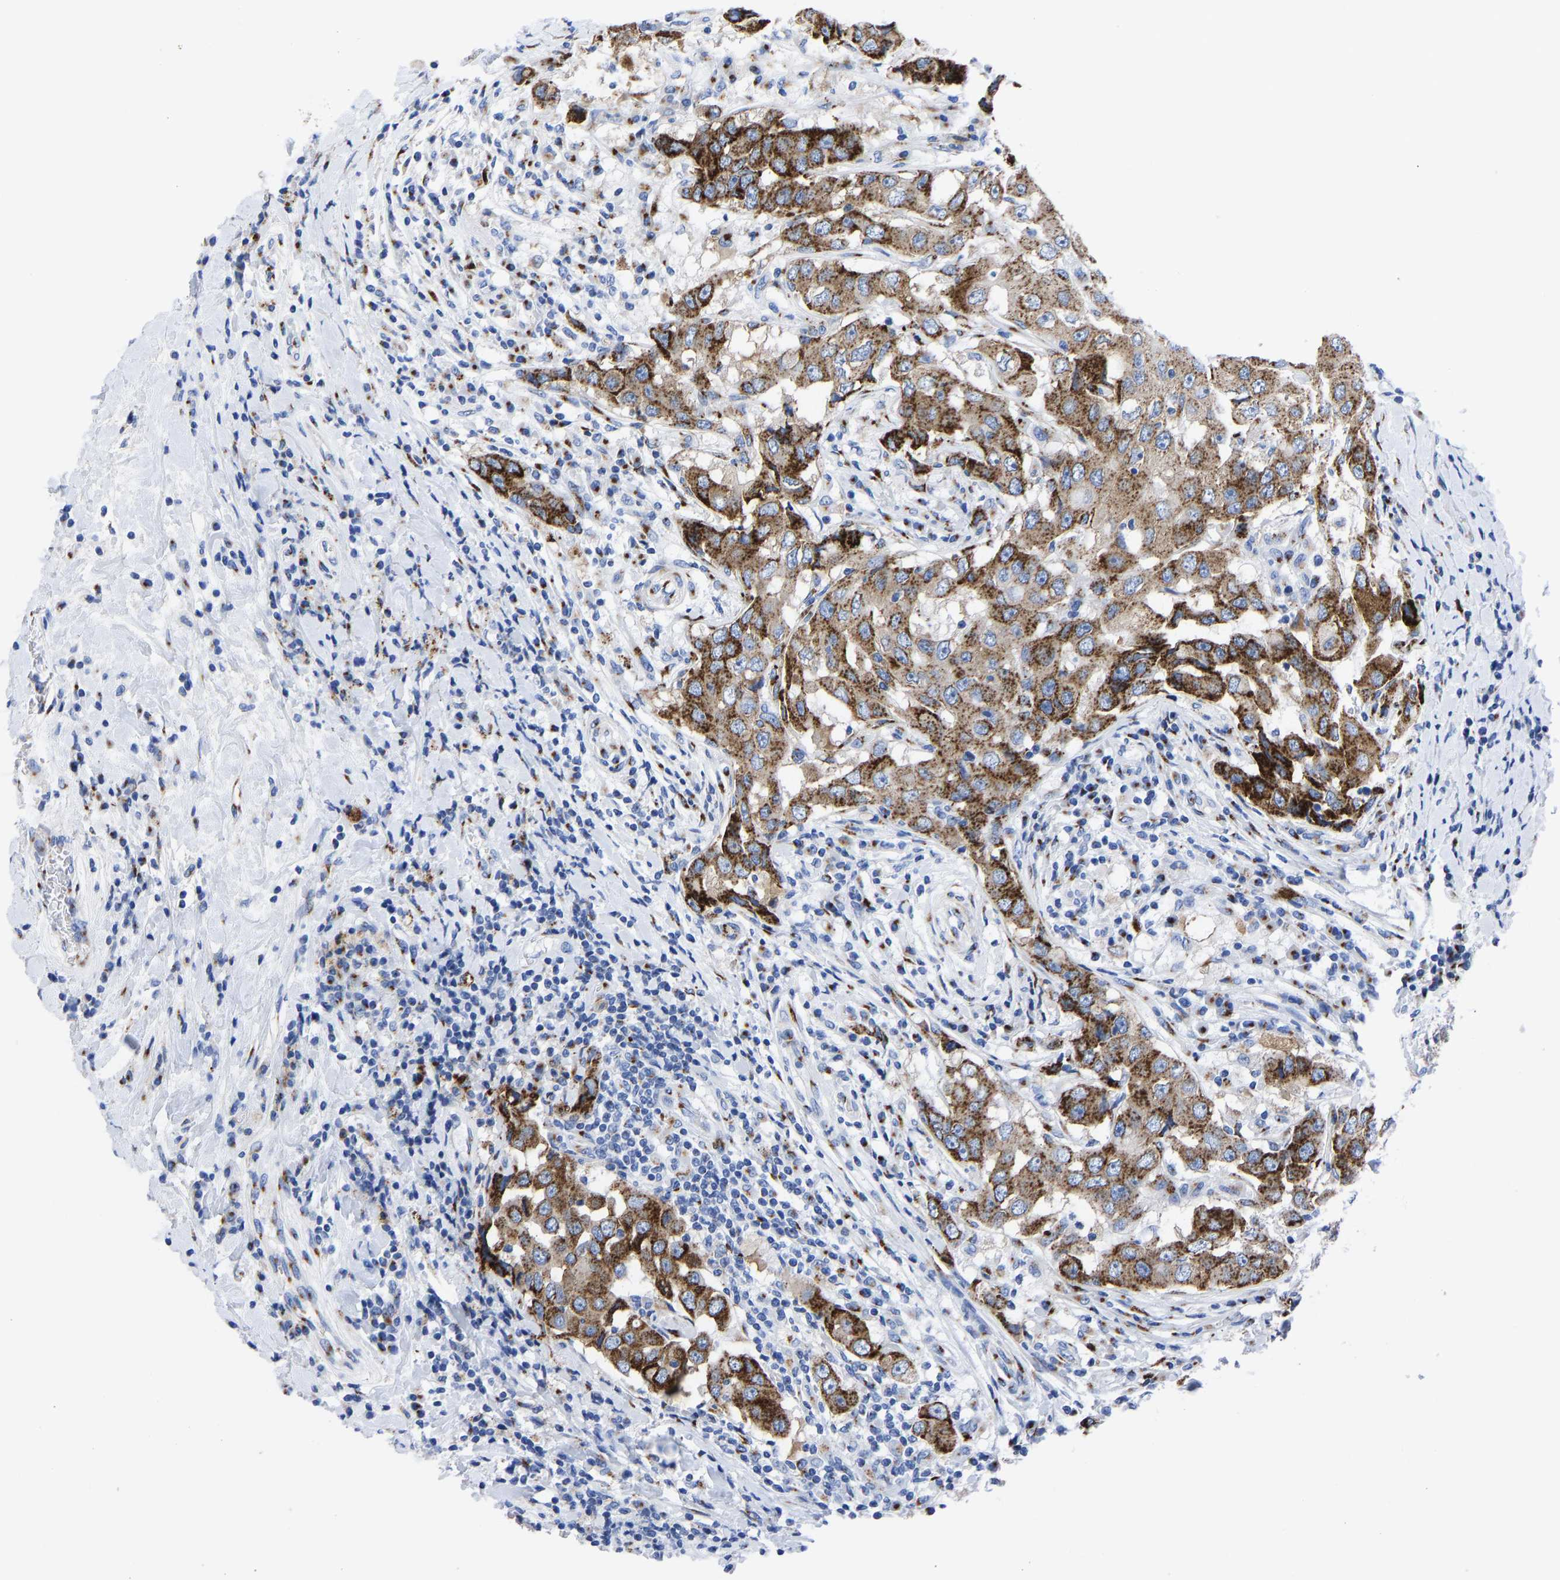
{"staining": {"intensity": "strong", "quantity": ">75%", "location": "cytoplasmic/membranous"}, "tissue": "breast cancer", "cell_type": "Tumor cells", "image_type": "cancer", "snomed": [{"axis": "morphology", "description": "Duct carcinoma"}, {"axis": "topography", "description": "Breast"}], "caption": "Protein expression analysis of human invasive ductal carcinoma (breast) reveals strong cytoplasmic/membranous positivity in approximately >75% of tumor cells.", "gene": "TMEM87A", "patient": {"sex": "female", "age": 27}}